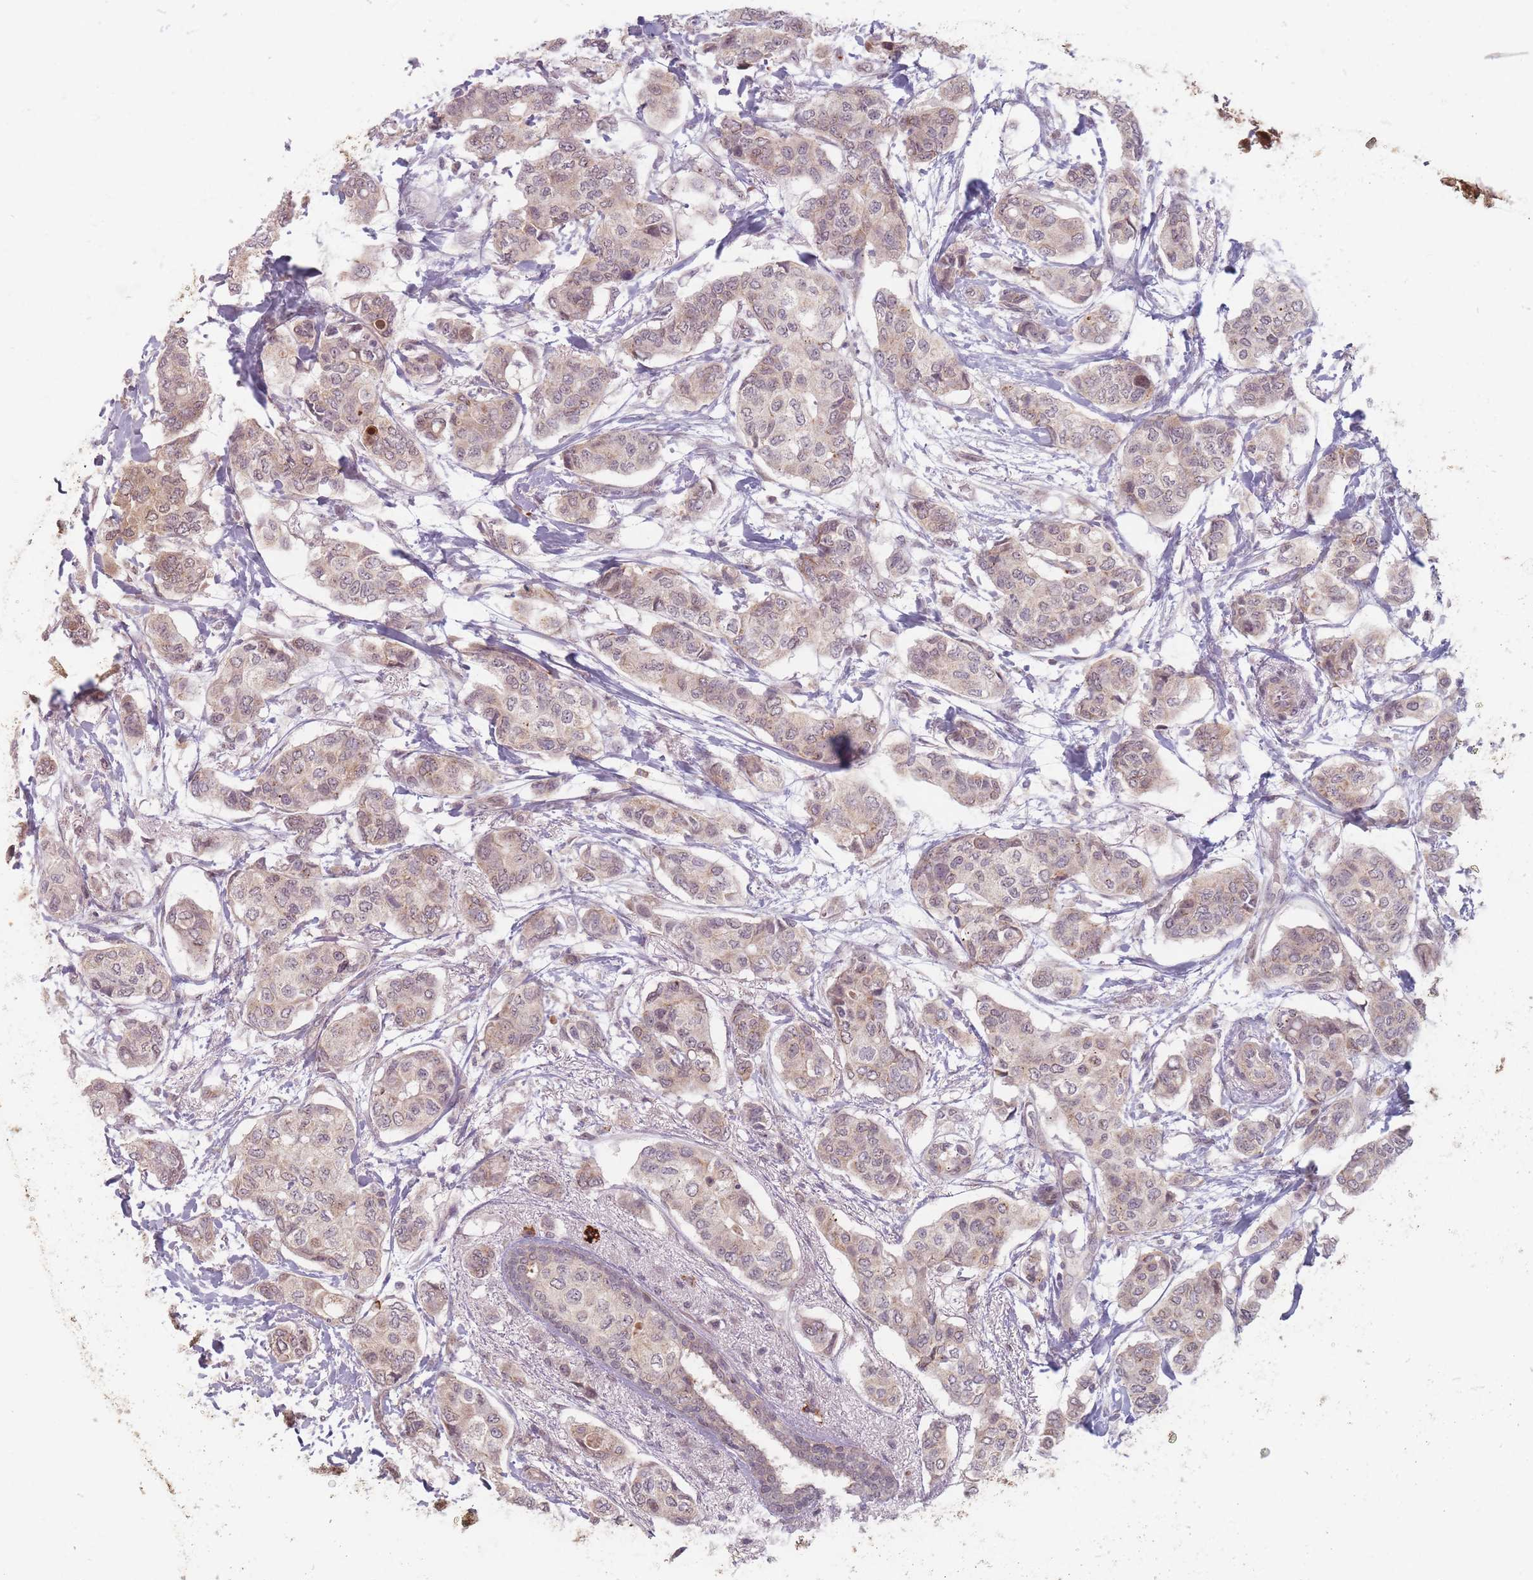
{"staining": {"intensity": "weak", "quantity": ">75%", "location": "cytoplasmic/membranous,nuclear"}, "tissue": "breast cancer", "cell_type": "Tumor cells", "image_type": "cancer", "snomed": [{"axis": "morphology", "description": "Lobular carcinoma"}, {"axis": "topography", "description": "Breast"}], "caption": "High-magnification brightfield microscopy of lobular carcinoma (breast) stained with DAB (3,3'-diaminobenzidine) (brown) and counterstained with hematoxylin (blue). tumor cells exhibit weak cytoplasmic/membranous and nuclear staining is present in about>75% of cells.", "gene": "GABRA6", "patient": {"sex": "female", "age": 51}}